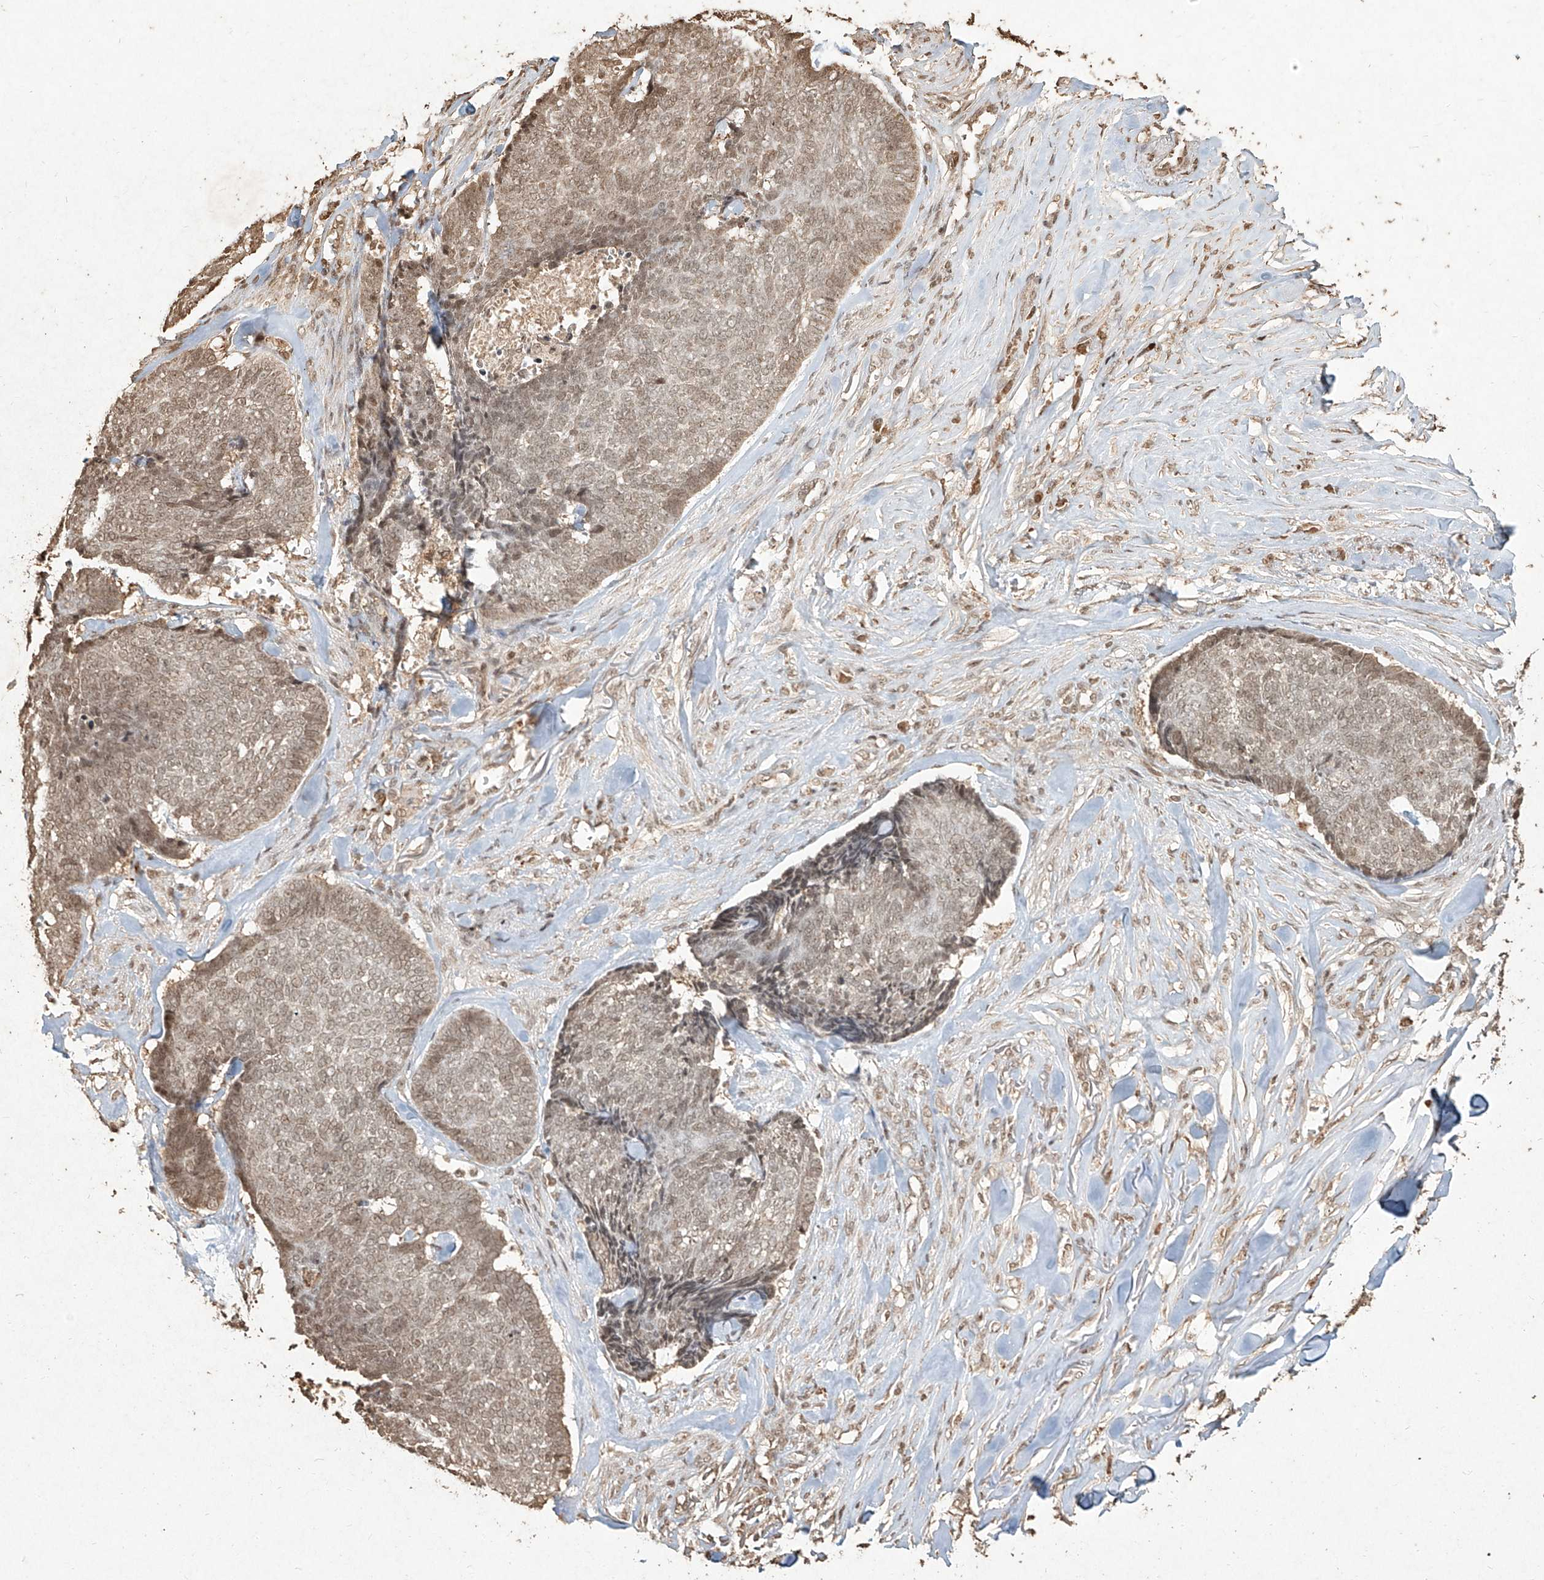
{"staining": {"intensity": "weak", "quantity": ">75%", "location": "nuclear"}, "tissue": "skin cancer", "cell_type": "Tumor cells", "image_type": "cancer", "snomed": [{"axis": "morphology", "description": "Basal cell carcinoma"}, {"axis": "topography", "description": "Skin"}], "caption": "The image exhibits staining of skin cancer (basal cell carcinoma), revealing weak nuclear protein expression (brown color) within tumor cells. The protein of interest is shown in brown color, while the nuclei are stained blue.", "gene": "UBE2K", "patient": {"sex": "male", "age": 84}}